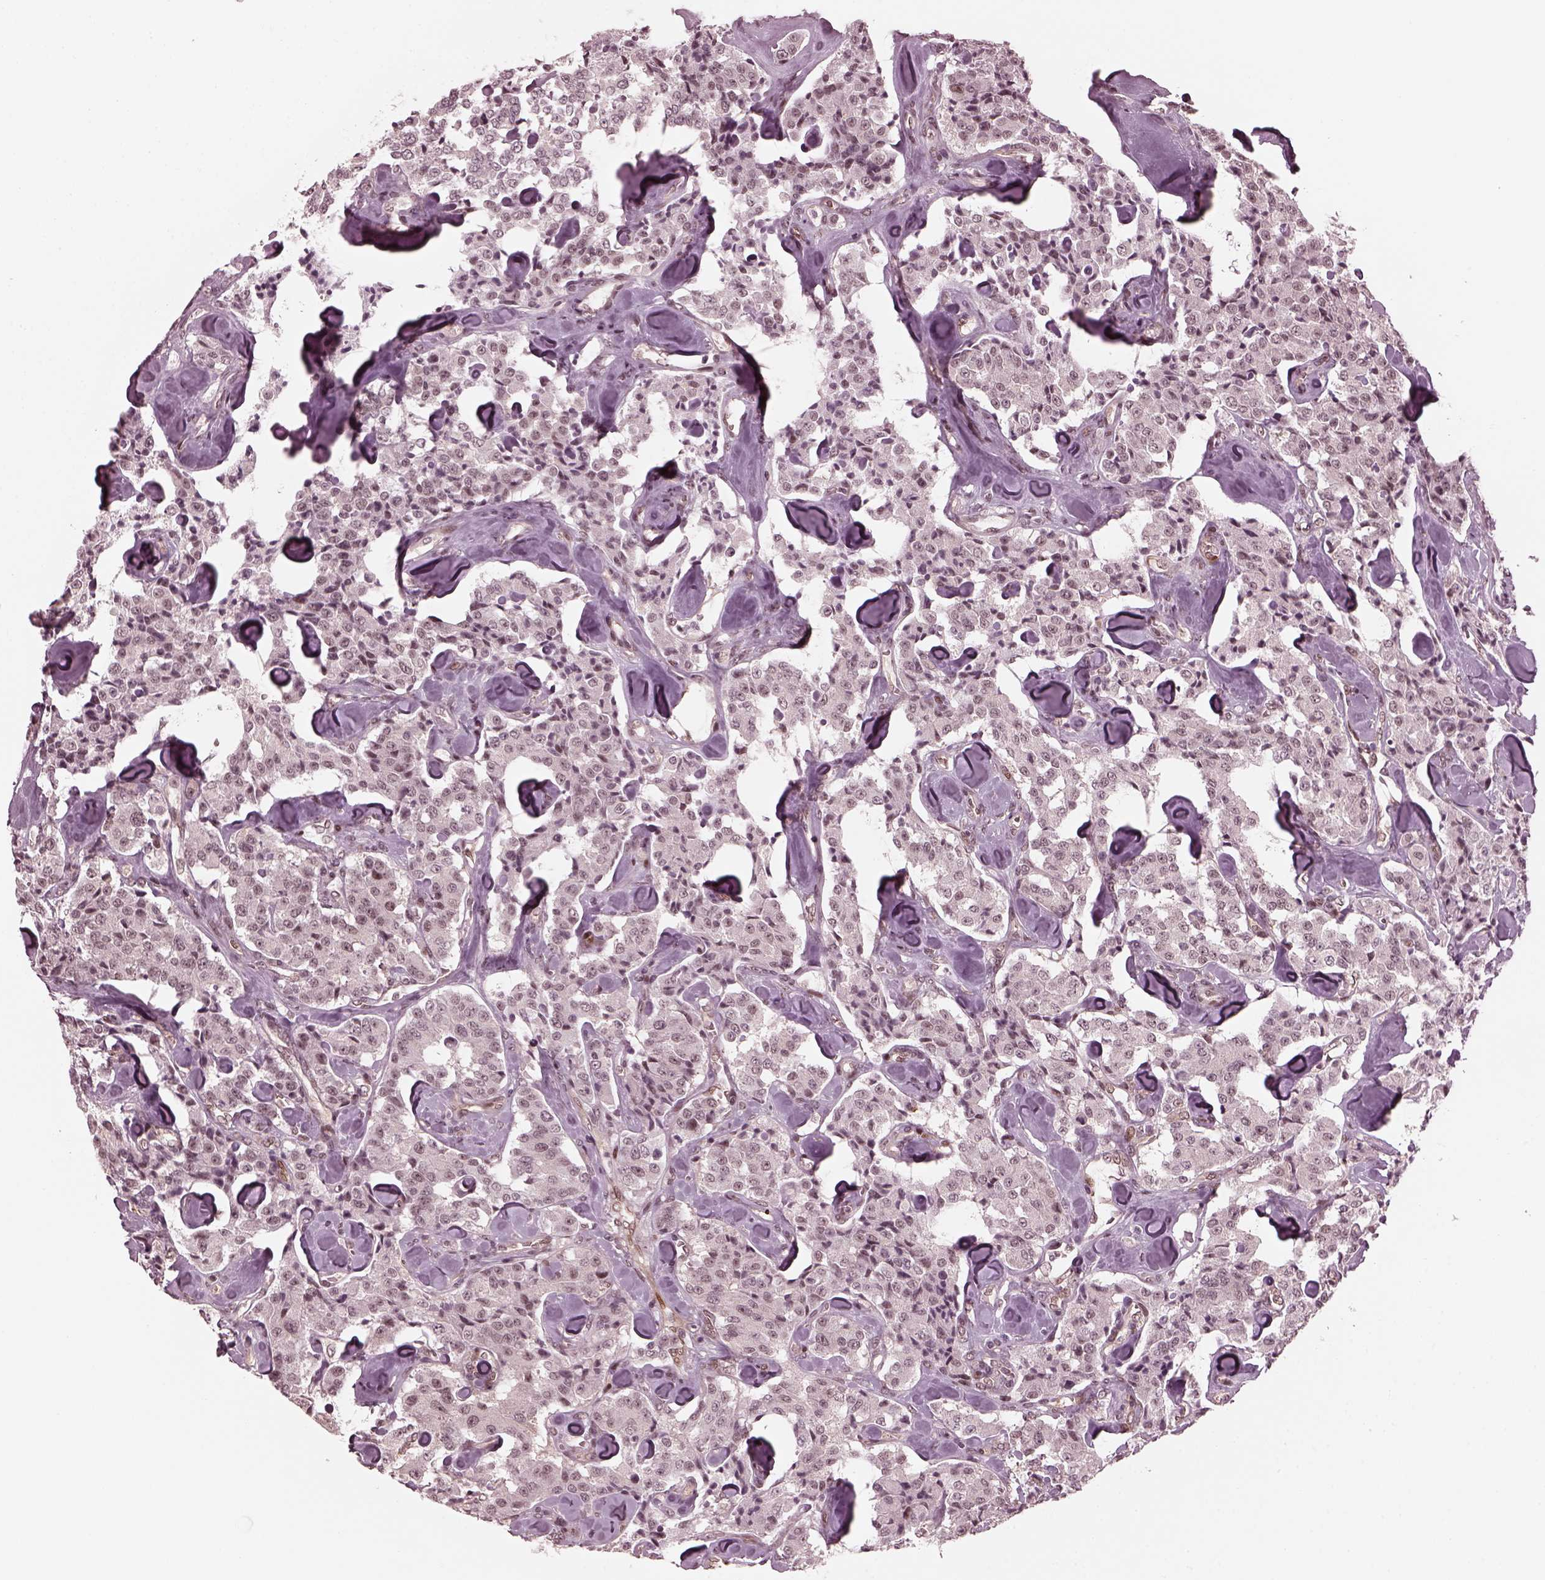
{"staining": {"intensity": "weak", "quantity": "<25%", "location": "nuclear"}, "tissue": "carcinoid", "cell_type": "Tumor cells", "image_type": "cancer", "snomed": [{"axis": "morphology", "description": "Carcinoid, malignant, NOS"}, {"axis": "topography", "description": "Pancreas"}], "caption": "The immunohistochemistry (IHC) photomicrograph has no significant staining in tumor cells of carcinoid (malignant) tissue.", "gene": "TRIB3", "patient": {"sex": "male", "age": 41}}